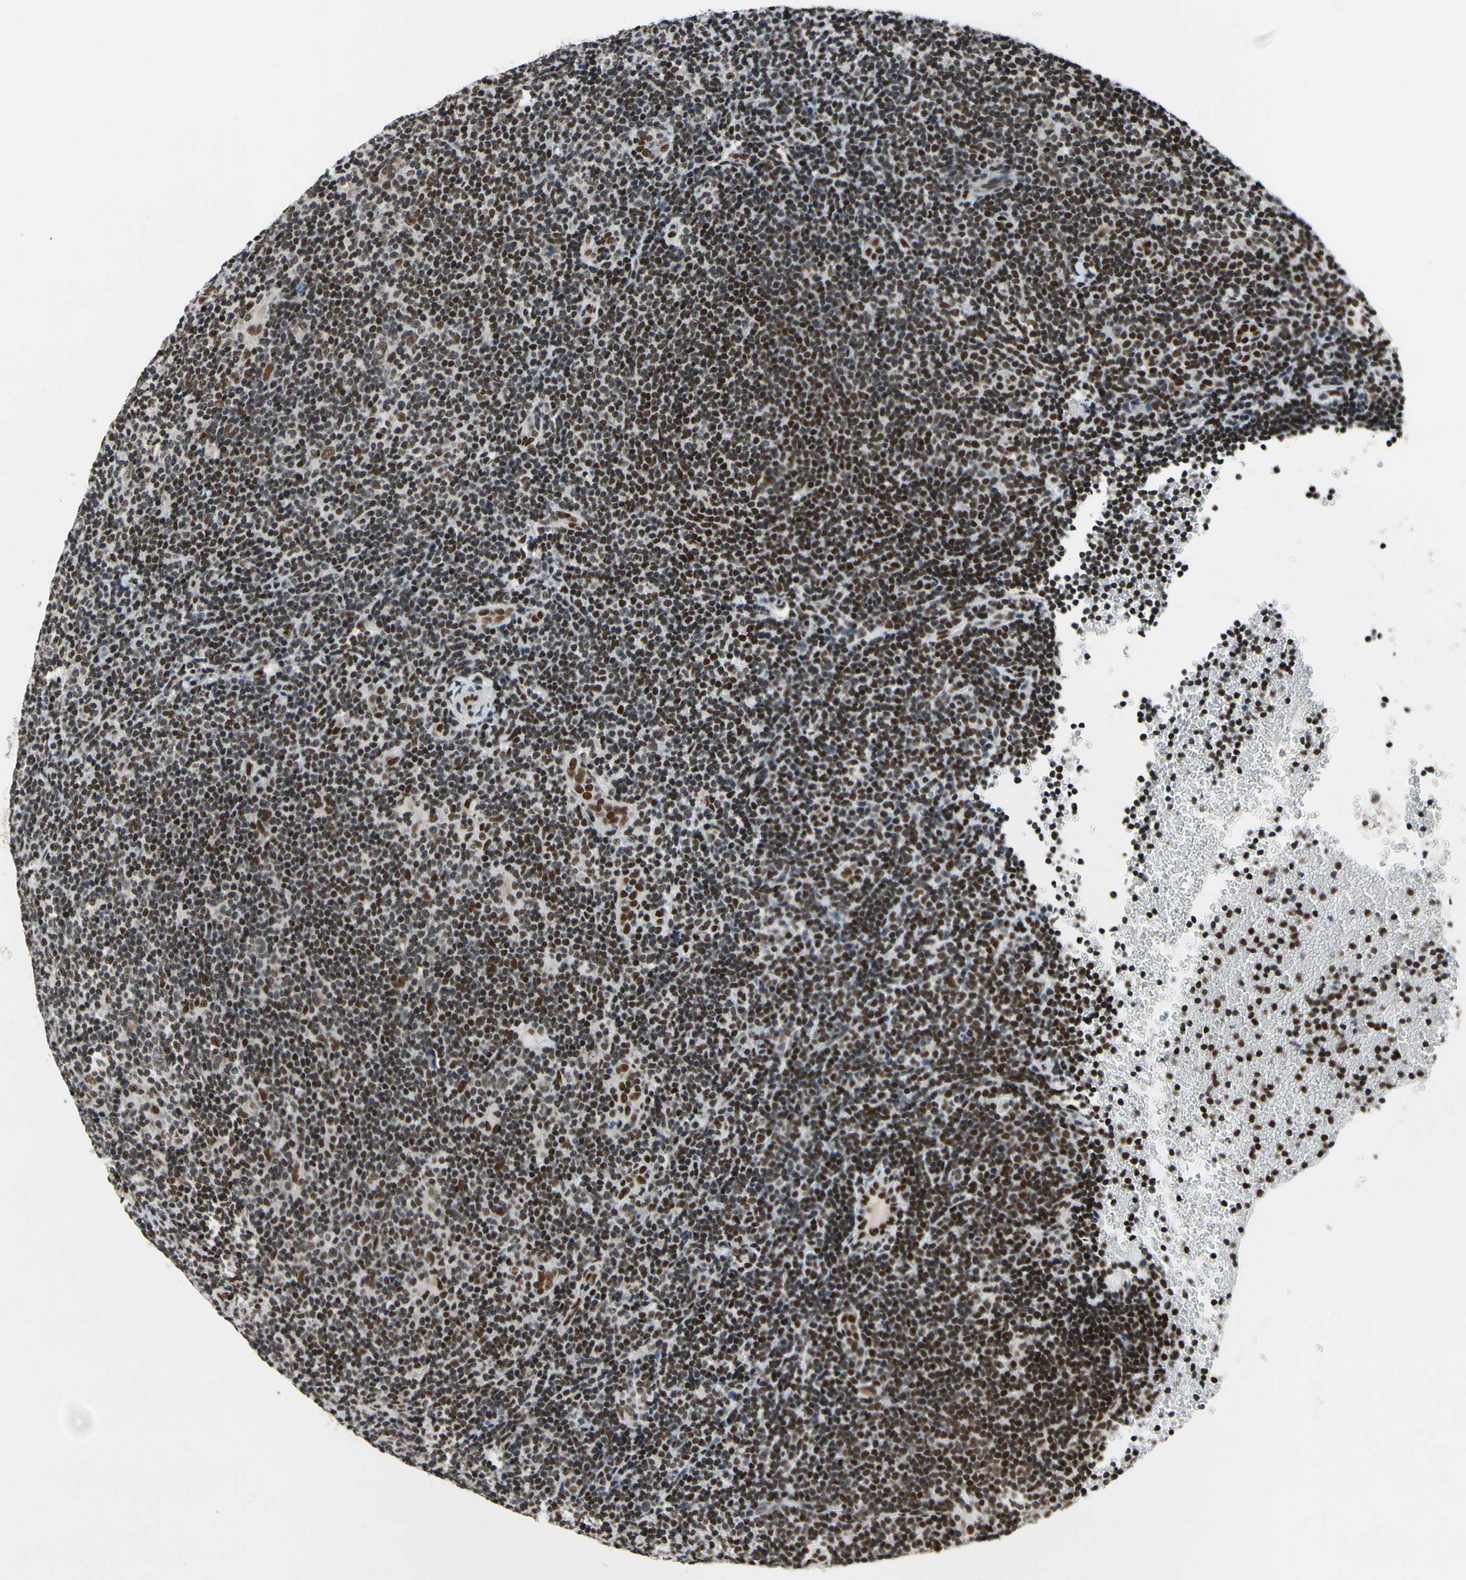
{"staining": {"intensity": "strong", "quantity": ">75%", "location": "nuclear"}, "tissue": "lymphoma", "cell_type": "Tumor cells", "image_type": "cancer", "snomed": [{"axis": "morphology", "description": "Hodgkin's disease, NOS"}, {"axis": "topography", "description": "Lymph node"}], "caption": "A brown stain labels strong nuclear expression of a protein in human lymphoma tumor cells.", "gene": "RECQL", "patient": {"sex": "female", "age": 57}}